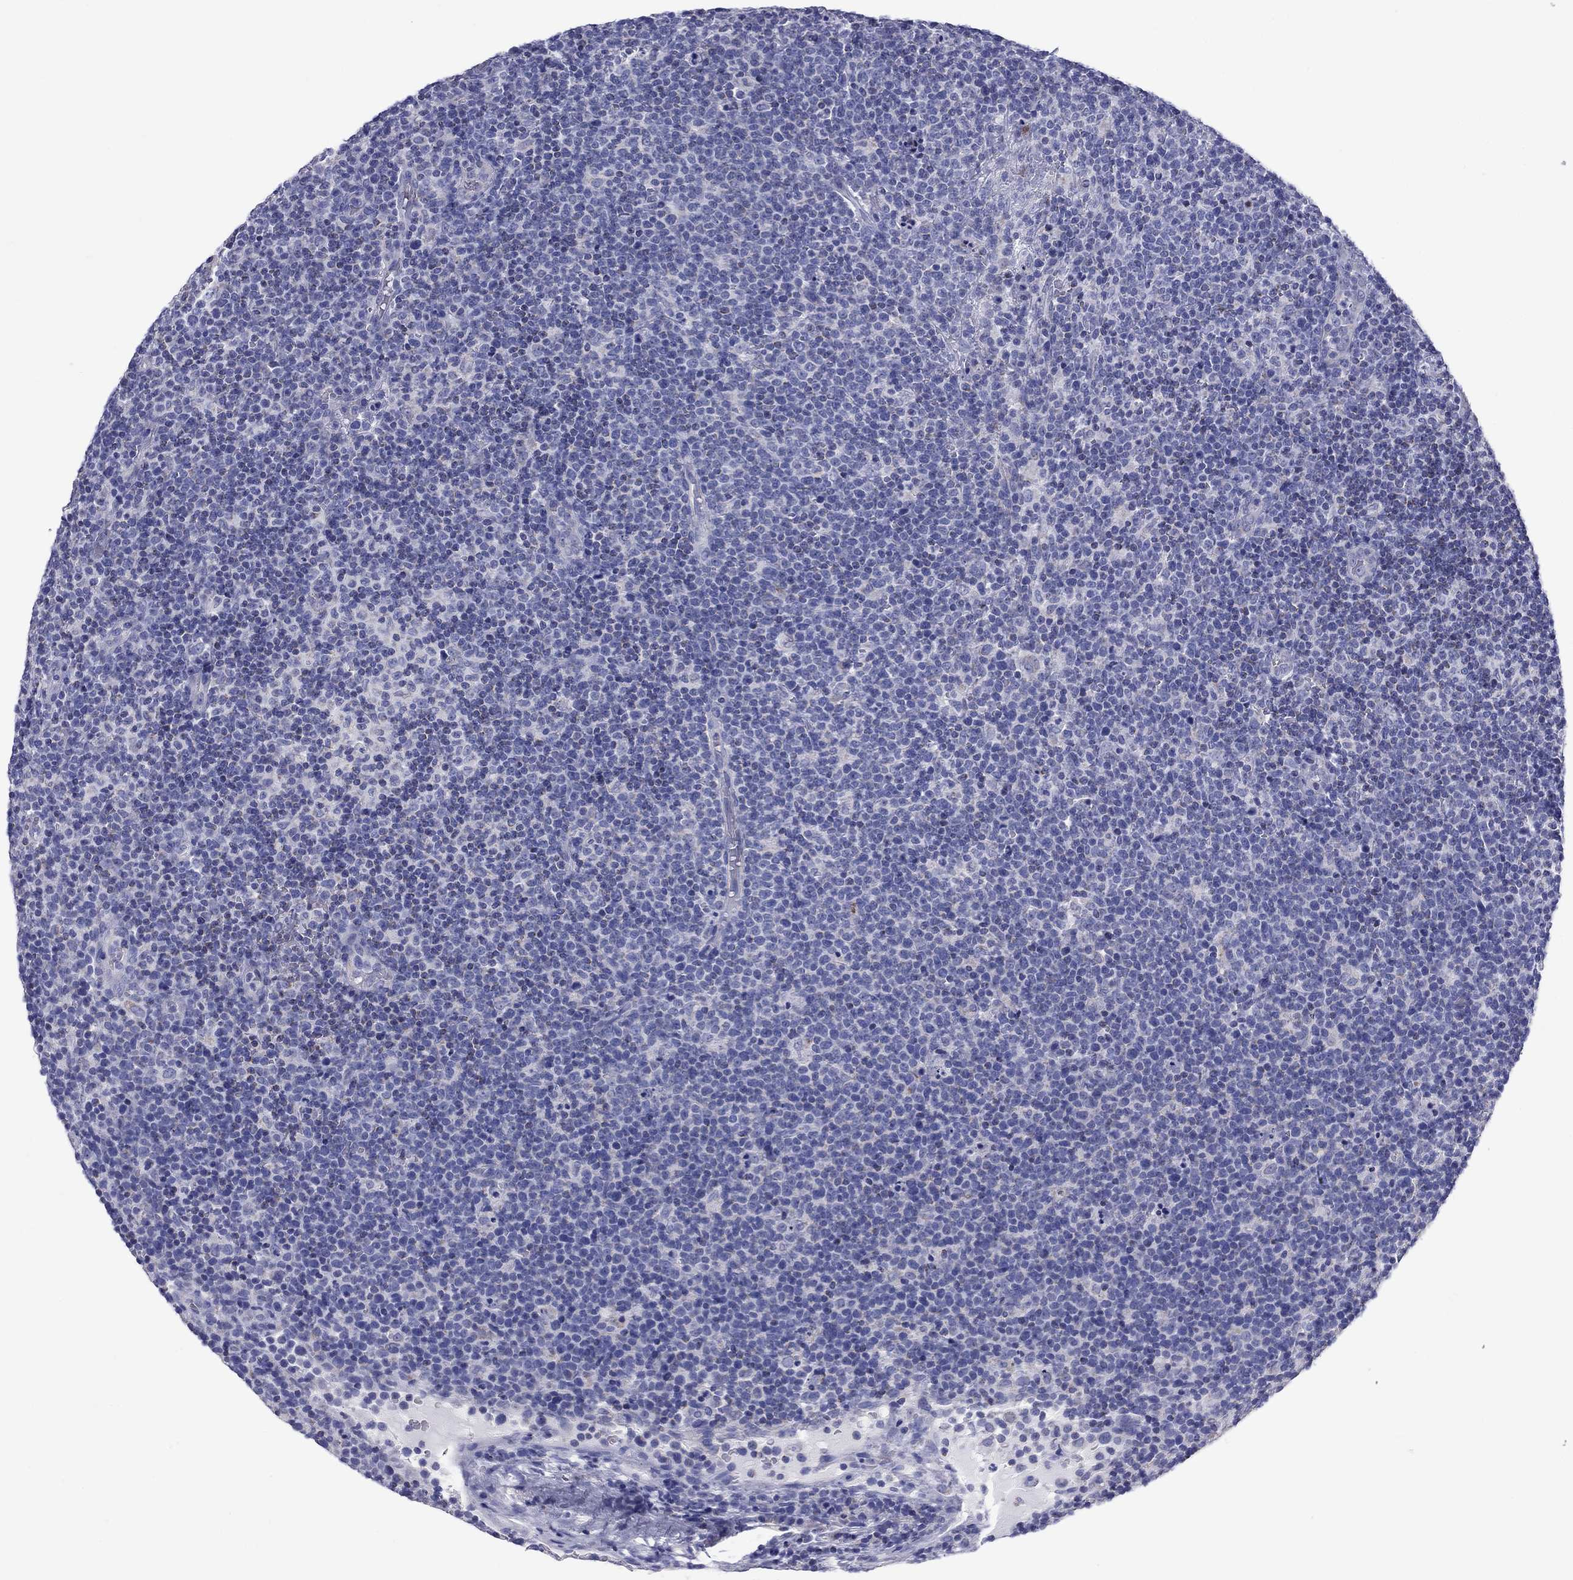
{"staining": {"intensity": "negative", "quantity": "none", "location": "none"}, "tissue": "lymphoma", "cell_type": "Tumor cells", "image_type": "cancer", "snomed": [{"axis": "morphology", "description": "Malignant lymphoma, non-Hodgkin's type, High grade"}, {"axis": "topography", "description": "Lymph node"}], "caption": "Immunohistochemistry image of human lymphoma stained for a protein (brown), which displays no positivity in tumor cells.", "gene": "ACADSB", "patient": {"sex": "male", "age": 61}}